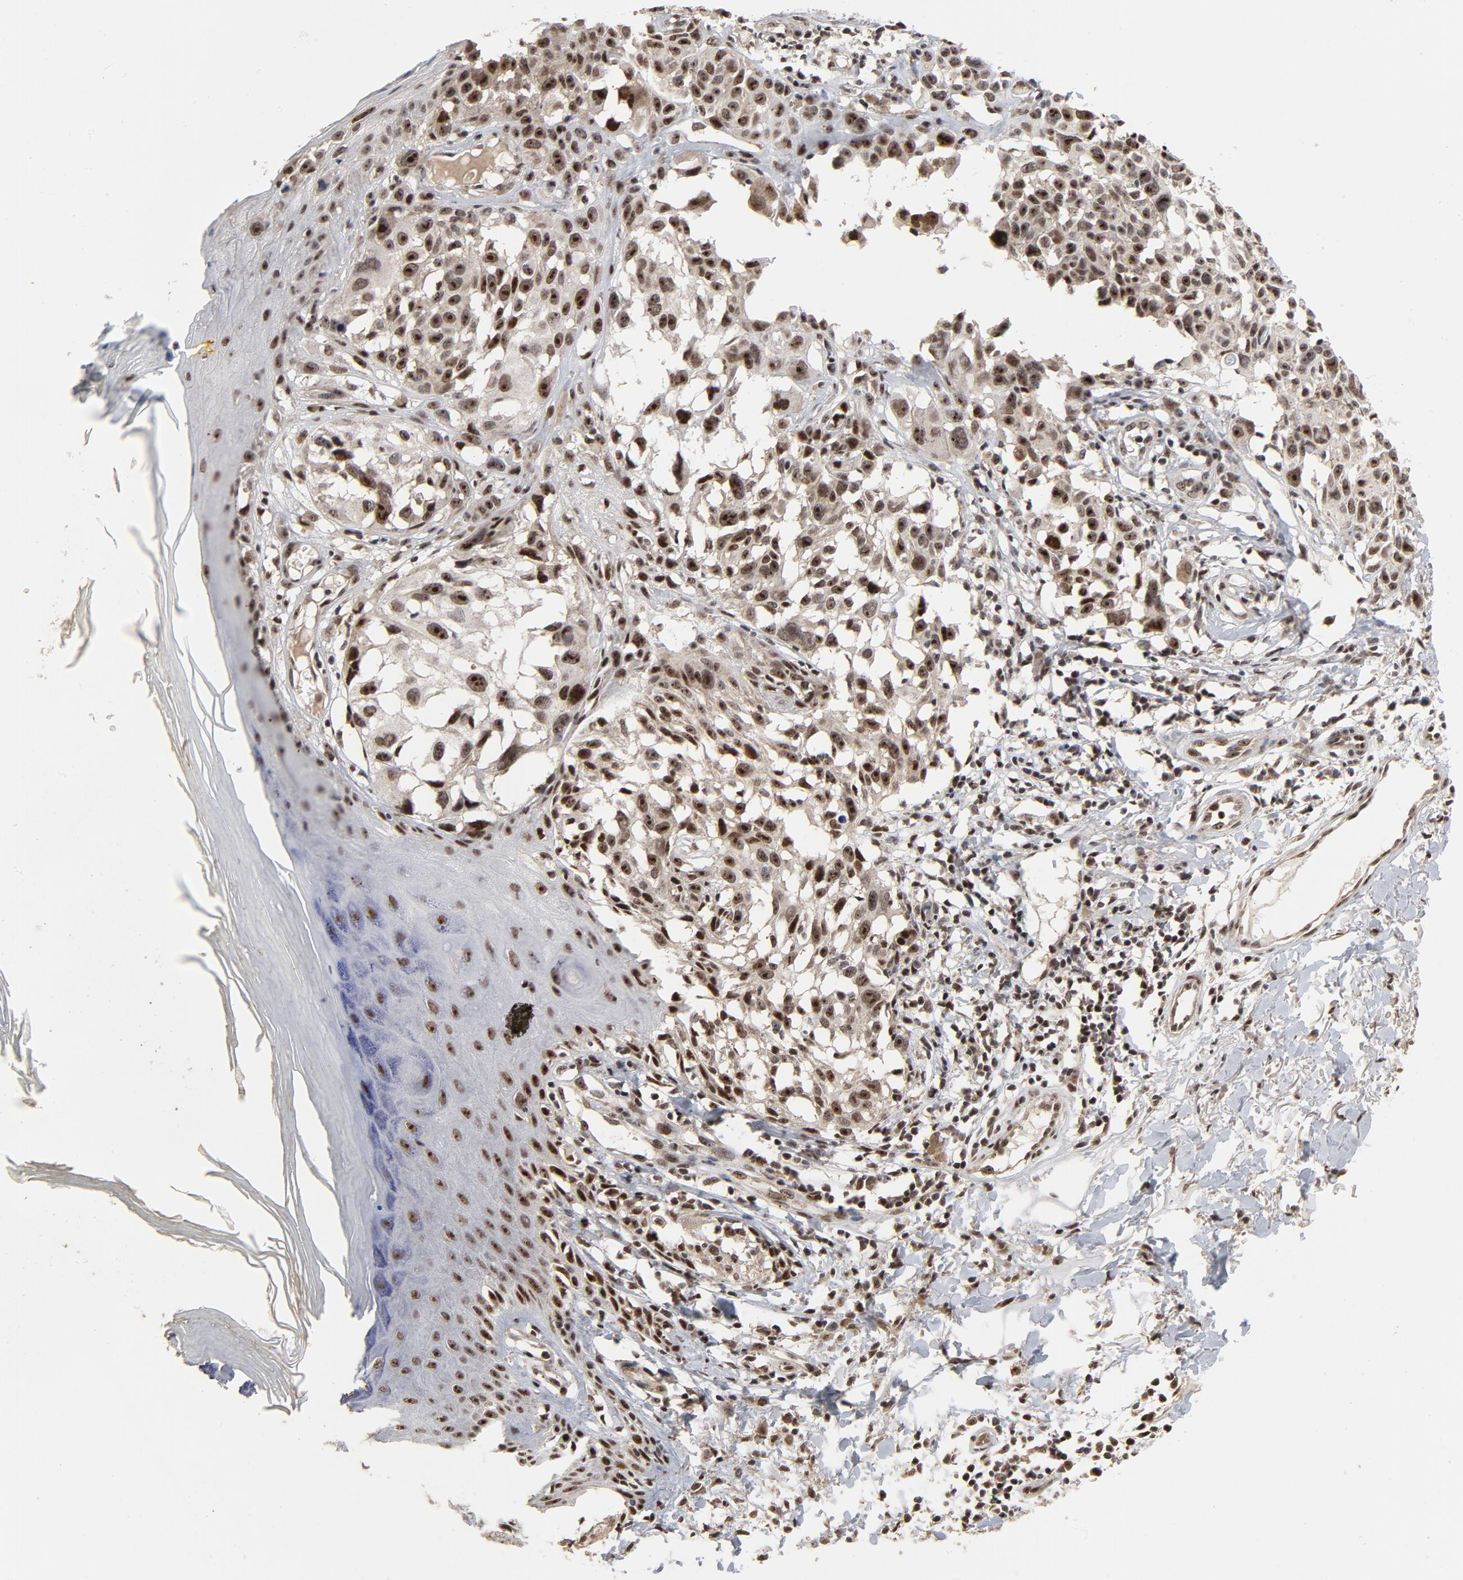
{"staining": {"intensity": "strong", "quantity": ">75%", "location": "nuclear"}, "tissue": "melanoma", "cell_type": "Tumor cells", "image_type": "cancer", "snomed": [{"axis": "morphology", "description": "Malignant melanoma, NOS"}, {"axis": "topography", "description": "Skin"}], "caption": "The photomicrograph exhibits staining of malignant melanoma, revealing strong nuclear protein expression (brown color) within tumor cells. The protein of interest is stained brown, and the nuclei are stained in blue (DAB IHC with brightfield microscopy, high magnification).", "gene": "TP53RK", "patient": {"sex": "female", "age": 77}}